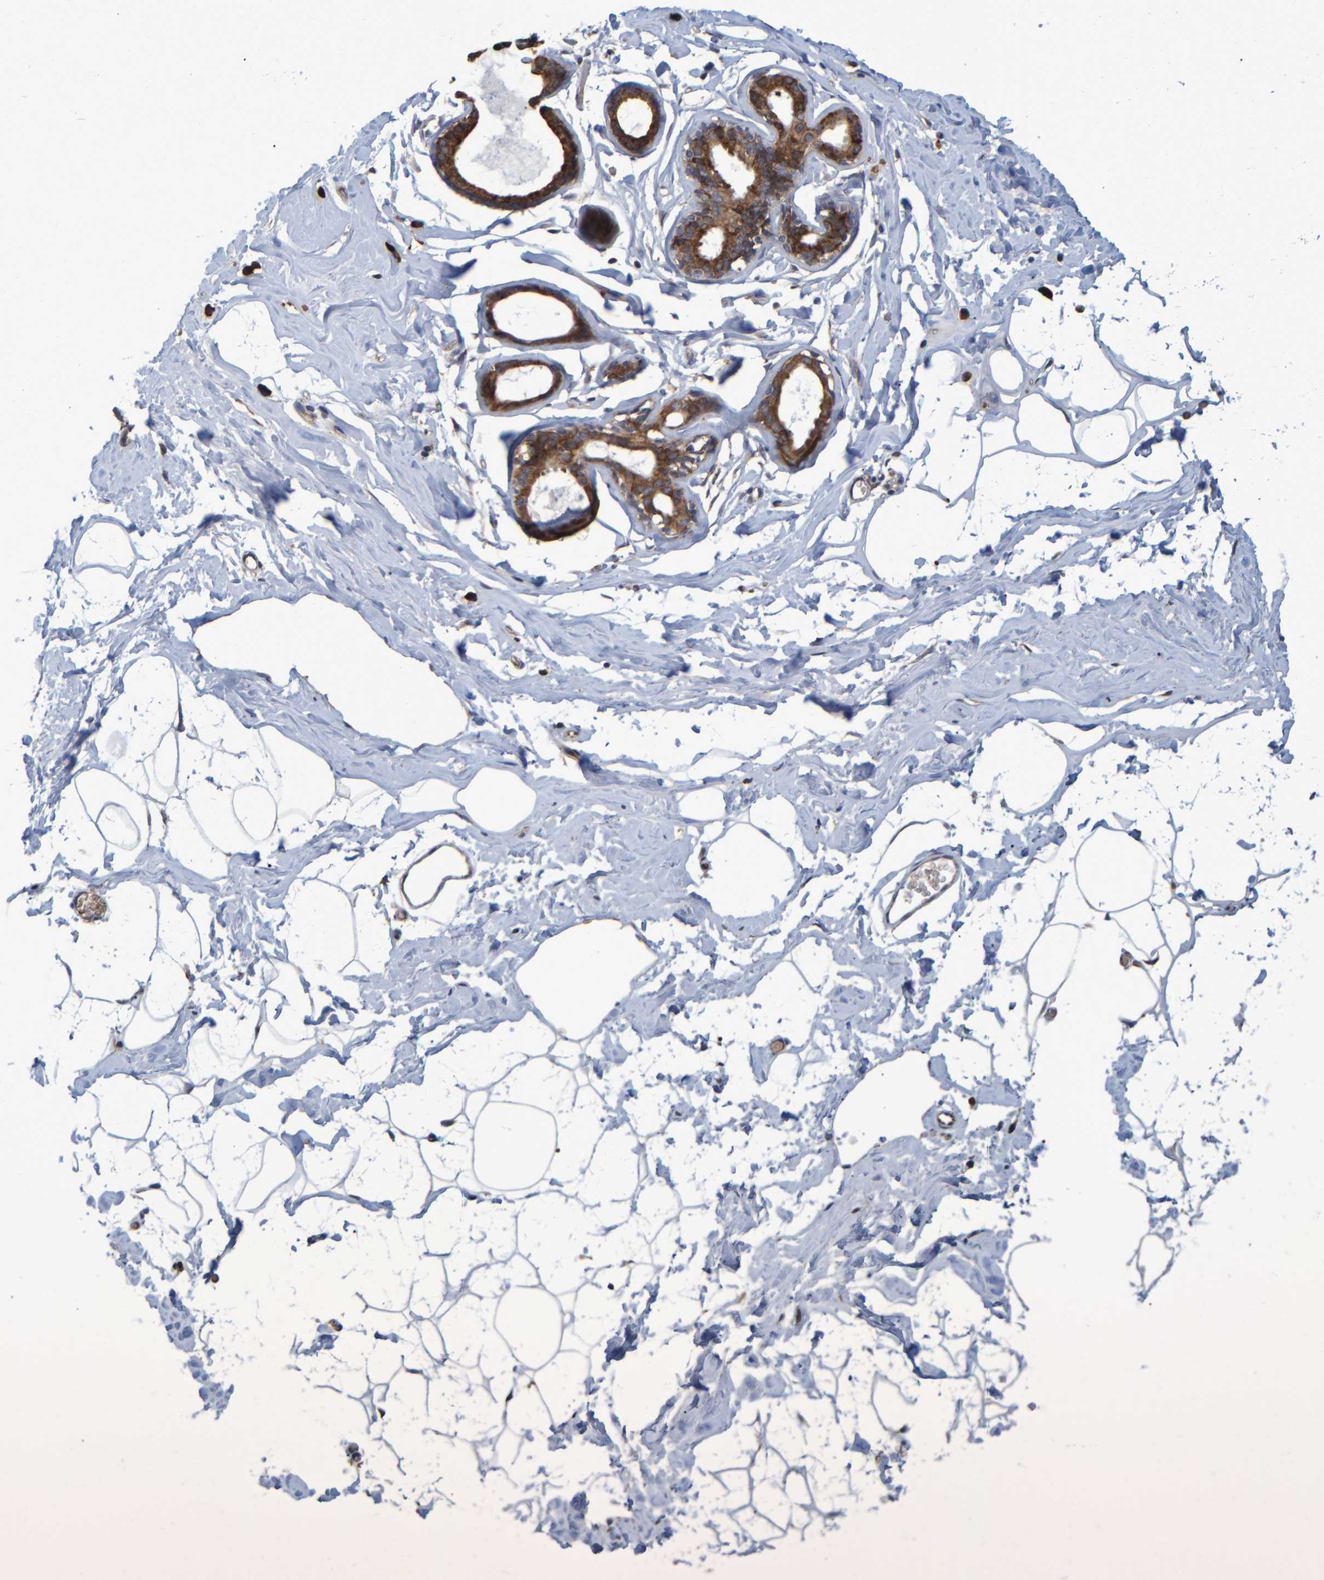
{"staining": {"intensity": "negative", "quantity": "none", "location": "none"}, "tissue": "adipose tissue", "cell_type": "Adipocytes", "image_type": "normal", "snomed": [{"axis": "morphology", "description": "Normal tissue, NOS"}, {"axis": "morphology", "description": "Fibrosis, NOS"}, {"axis": "topography", "description": "Breast"}, {"axis": "topography", "description": "Adipose tissue"}], "caption": "An IHC photomicrograph of benign adipose tissue is shown. There is no staining in adipocytes of adipose tissue.", "gene": "SPAG5", "patient": {"sex": "female", "age": 39}}